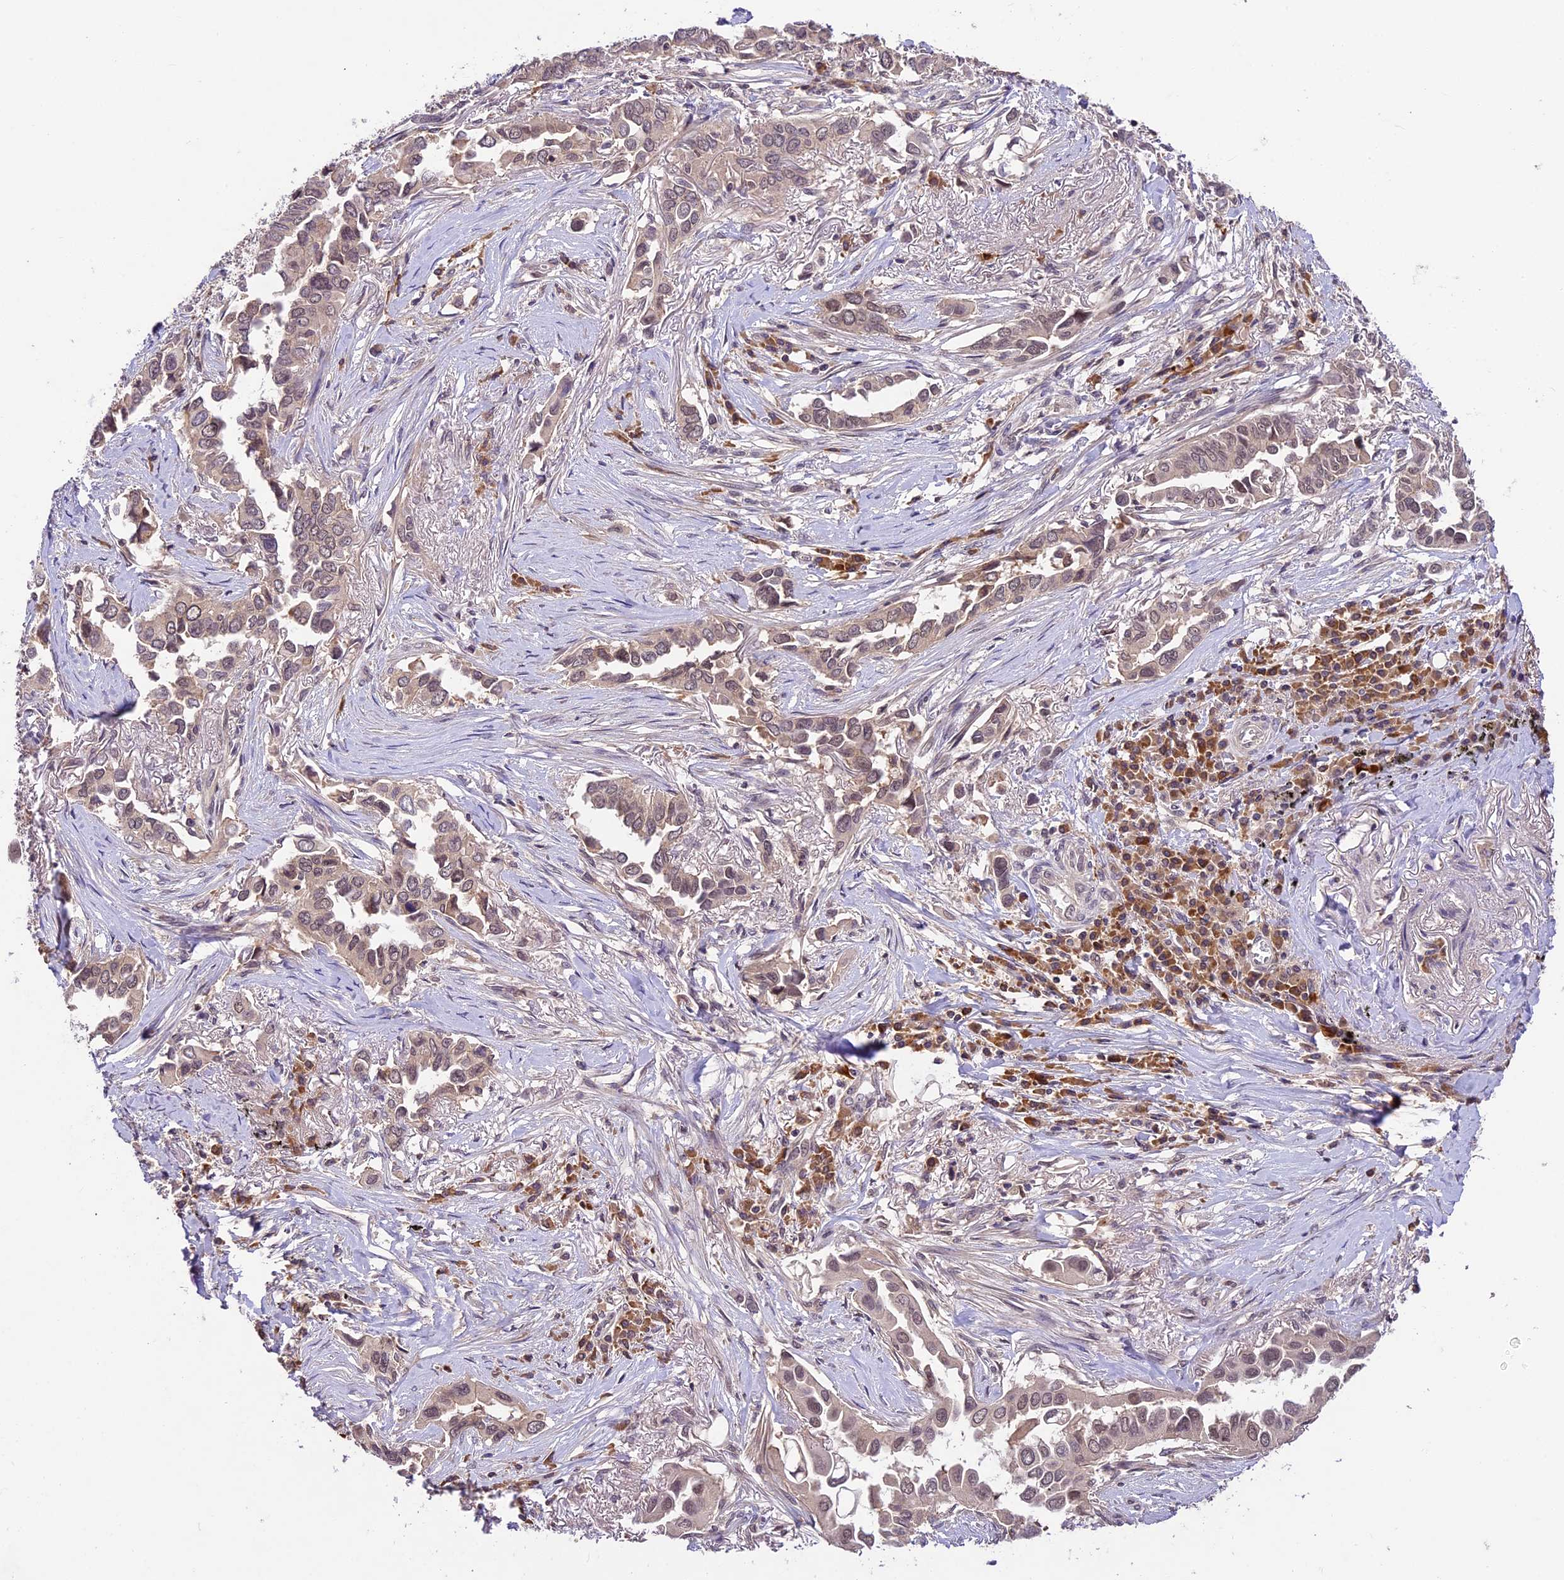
{"staining": {"intensity": "weak", "quantity": "25%-75%", "location": "nuclear"}, "tissue": "lung cancer", "cell_type": "Tumor cells", "image_type": "cancer", "snomed": [{"axis": "morphology", "description": "Adenocarcinoma, NOS"}, {"axis": "topography", "description": "Lung"}], "caption": "Adenocarcinoma (lung) tissue exhibits weak nuclear staining in approximately 25%-75% of tumor cells, visualized by immunohistochemistry.", "gene": "ATP10A", "patient": {"sex": "female", "age": 76}}